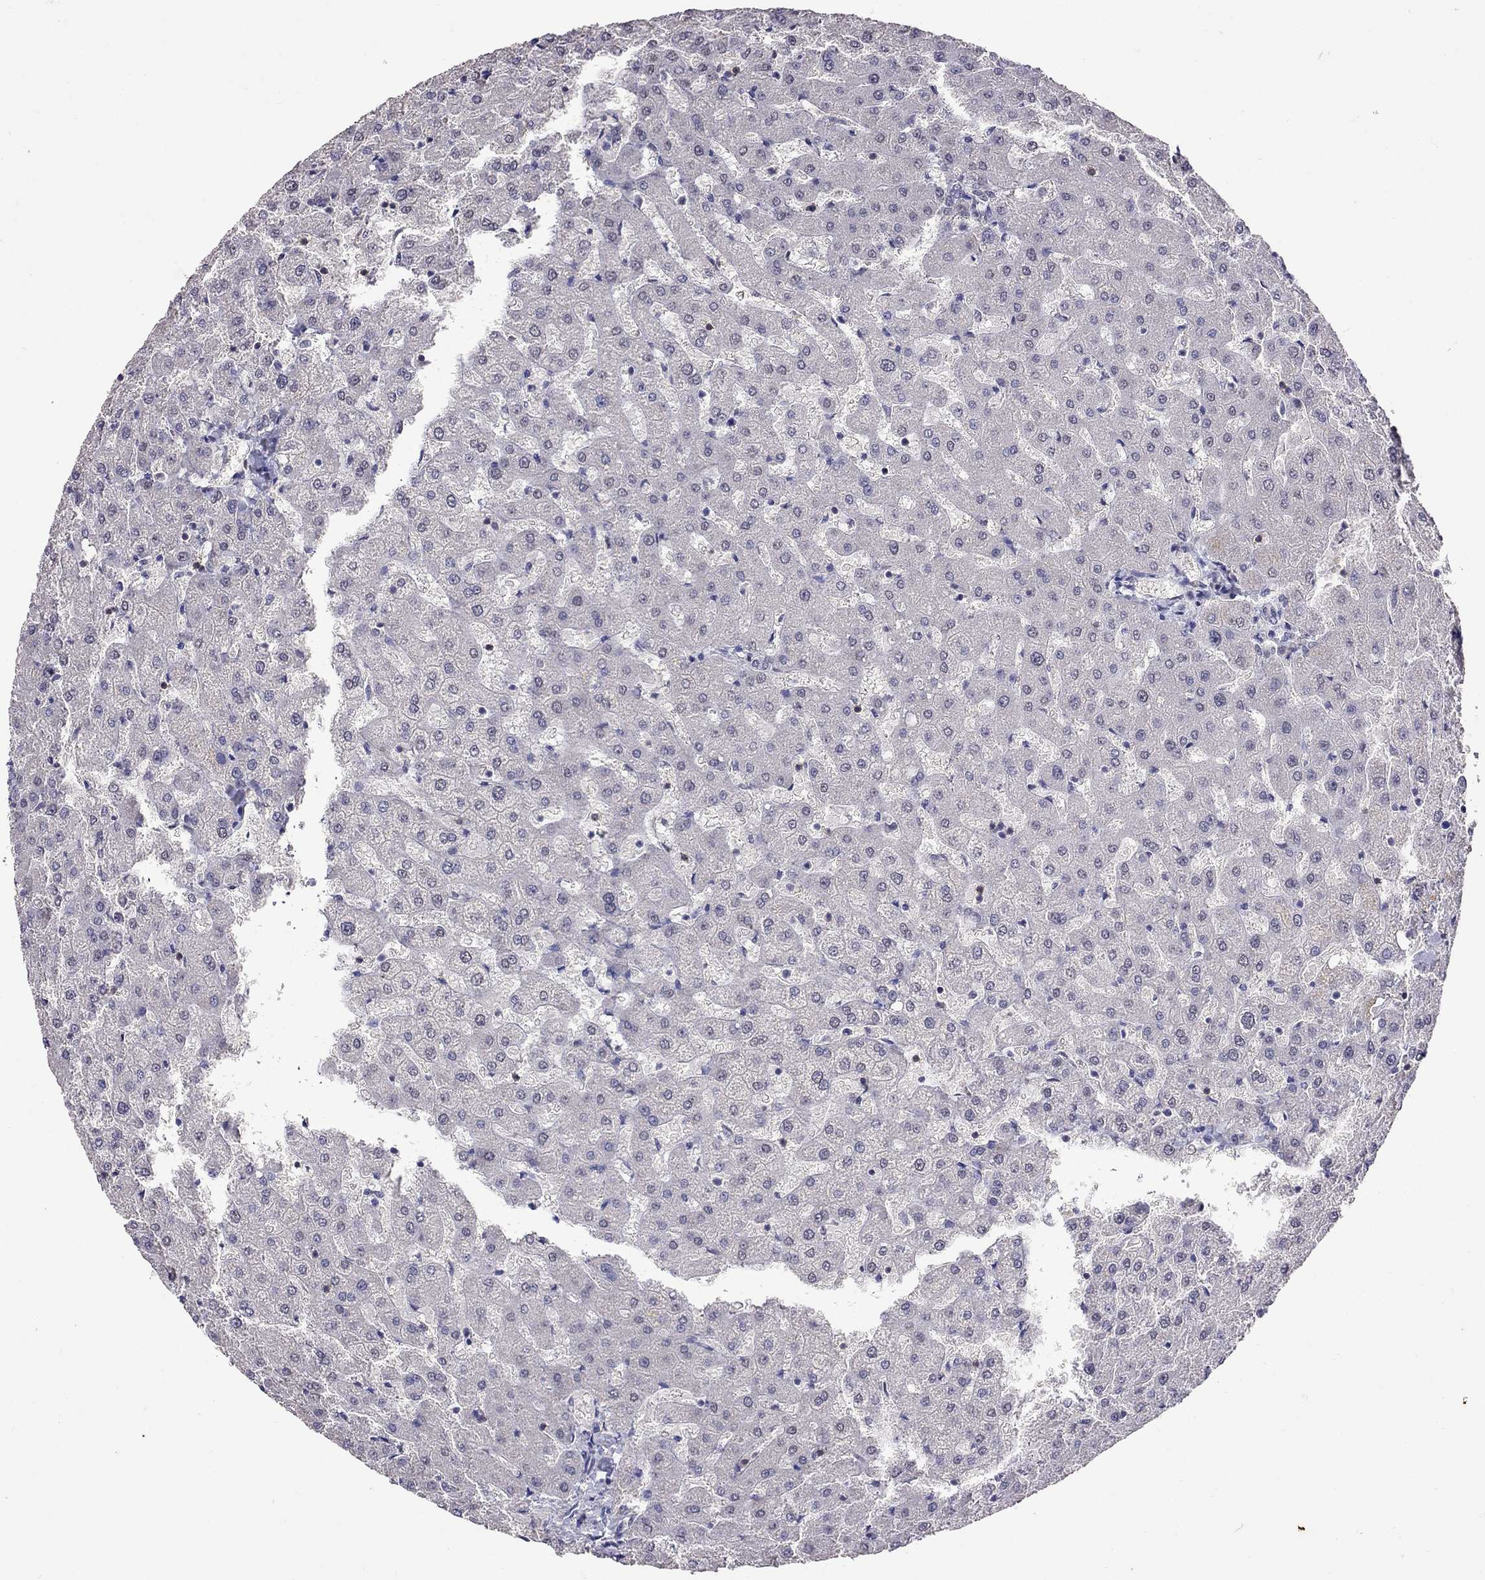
{"staining": {"intensity": "negative", "quantity": "none", "location": "none"}, "tissue": "liver", "cell_type": "Cholangiocytes", "image_type": "normal", "snomed": [{"axis": "morphology", "description": "Normal tissue, NOS"}, {"axis": "topography", "description": "Liver"}], "caption": "This is a micrograph of IHC staining of benign liver, which shows no positivity in cholangiocytes.", "gene": "CD8B", "patient": {"sex": "female", "age": 50}}